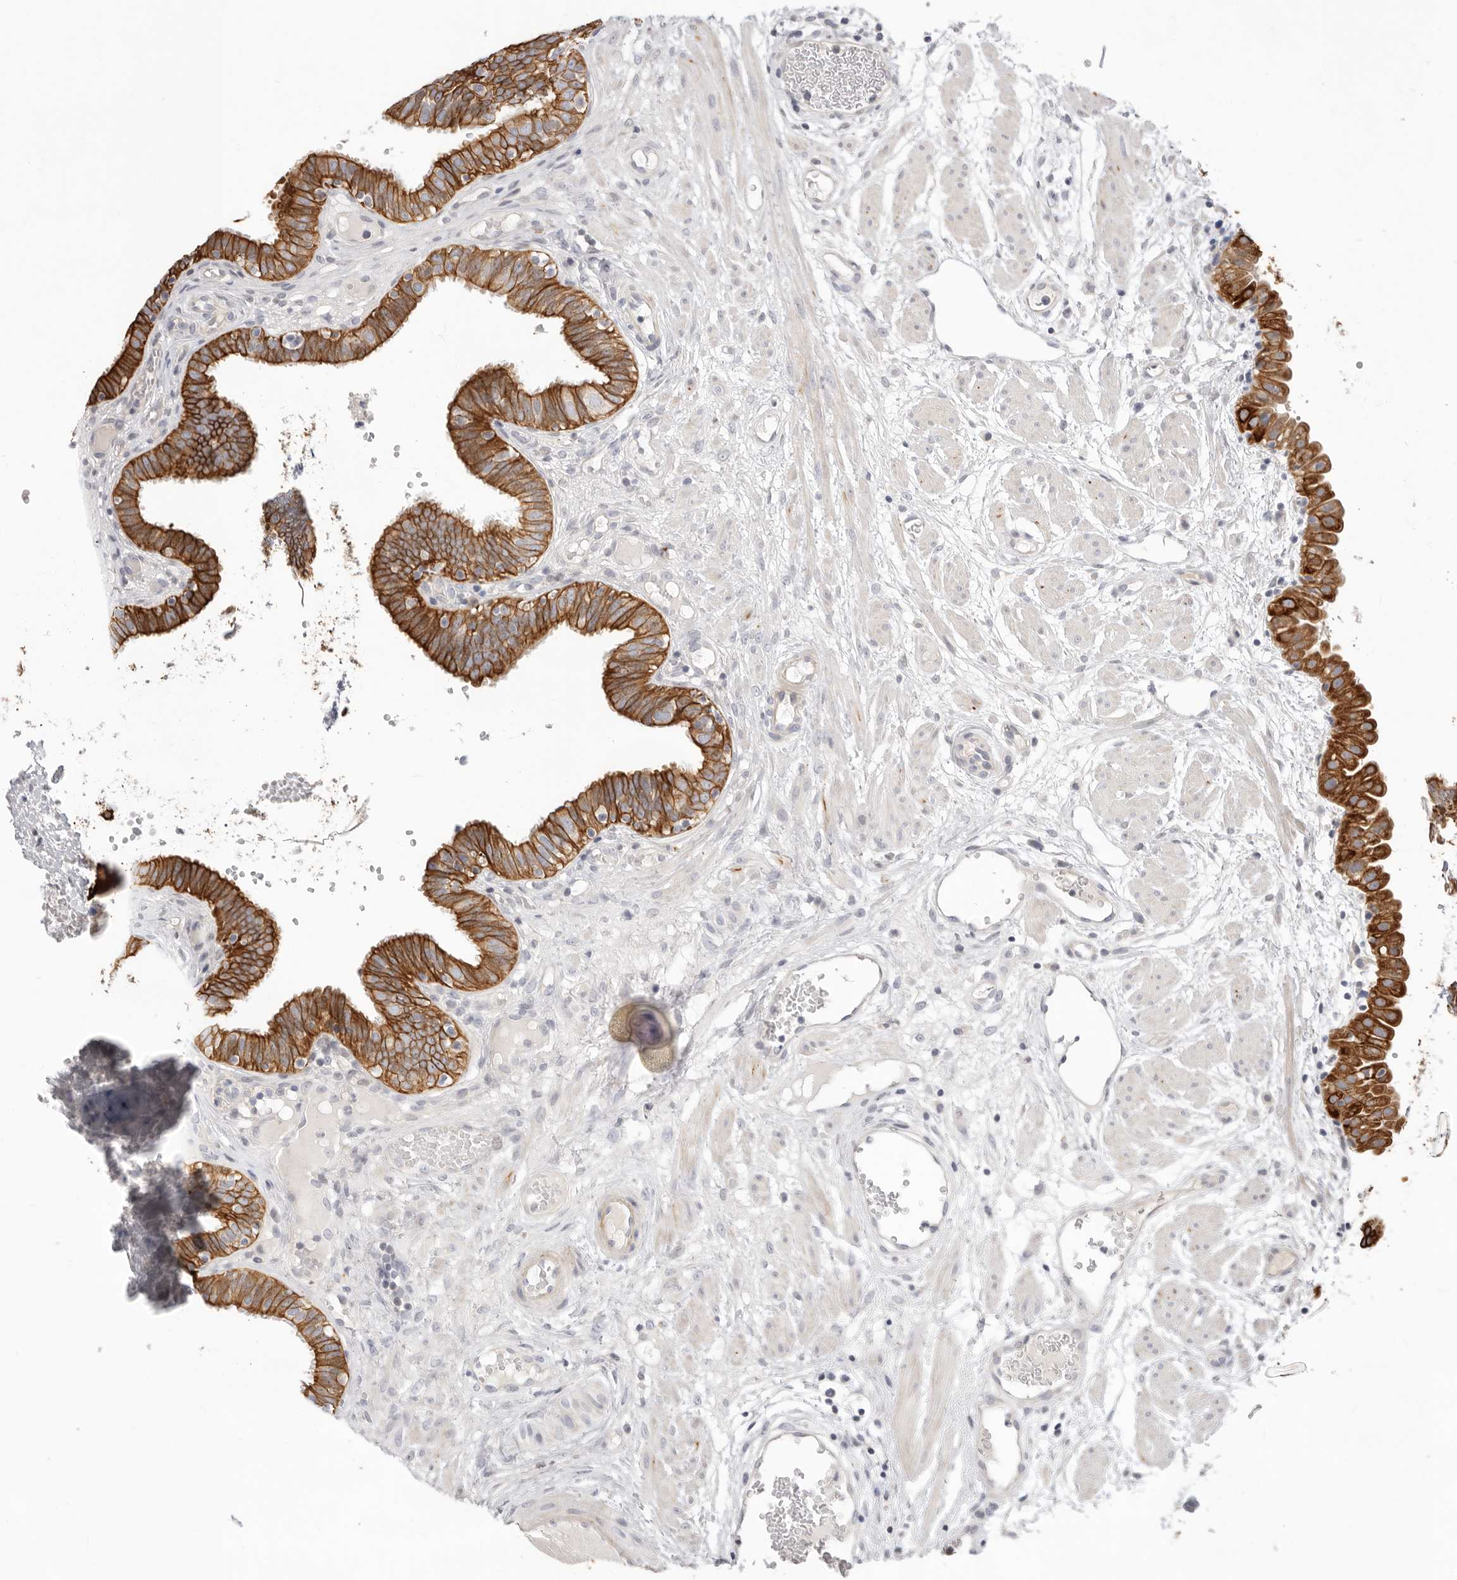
{"staining": {"intensity": "strong", "quantity": ">75%", "location": "cytoplasmic/membranous"}, "tissue": "fallopian tube", "cell_type": "Glandular cells", "image_type": "normal", "snomed": [{"axis": "morphology", "description": "Normal tissue, NOS"}, {"axis": "topography", "description": "Fallopian tube"}, {"axis": "topography", "description": "Placenta"}], "caption": "This micrograph exhibits unremarkable fallopian tube stained with immunohistochemistry (IHC) to label a protein in brown. The cytoplasmic/membranous of glandular cells show strong positivity for the protein. Nuclei are counter-stained blue.", "gene": "USH1C", "patient": {"sex": "female", "age": 32}}